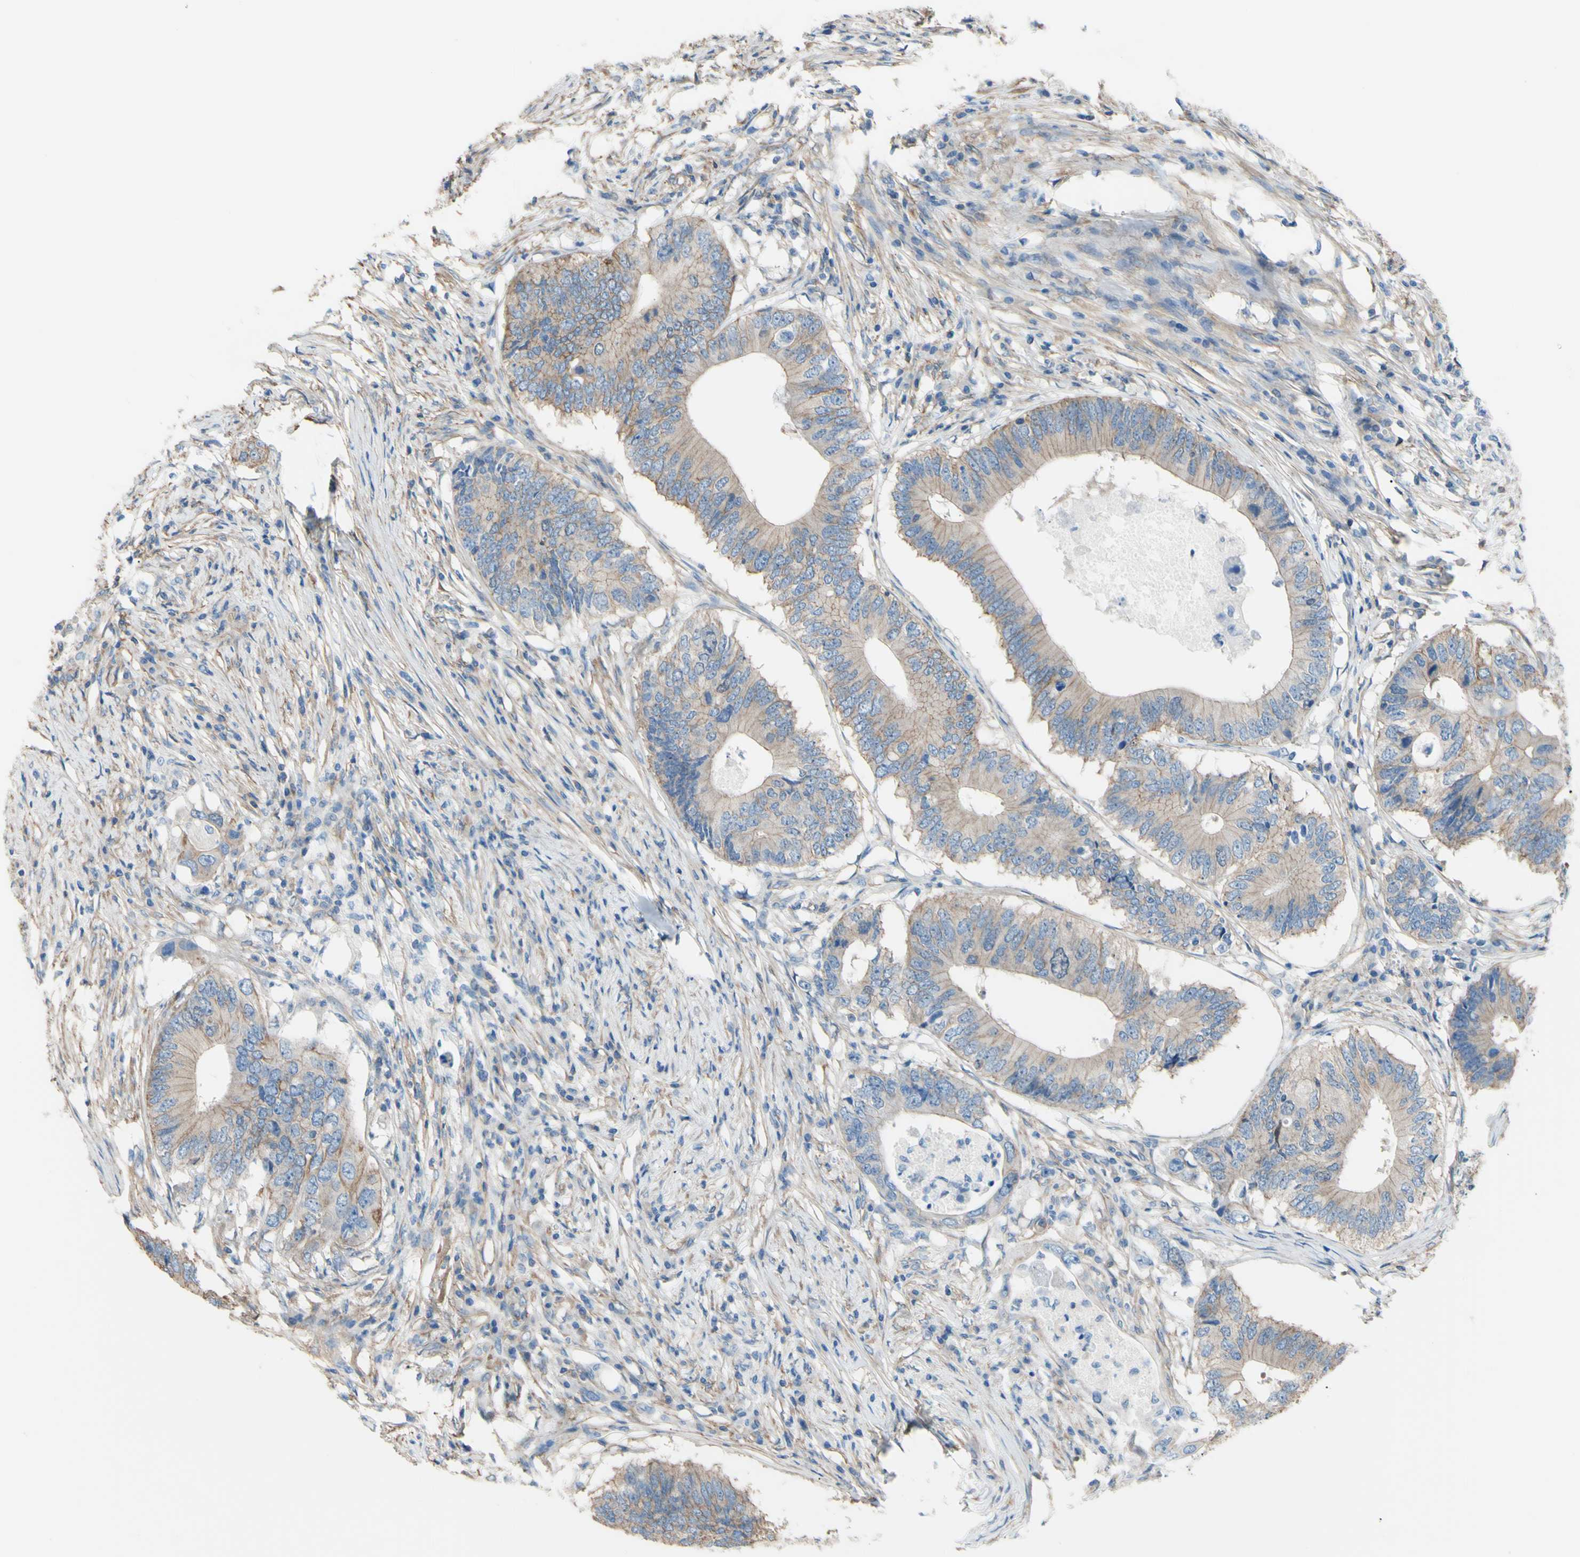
{"staining": {"intensity": "weak", "quantity": ">75%", "location": "cytoplasmic/membranous"}, "tissue": "colorectal cancer", "cell_type": "Tumor cells", "image_type": "cancer", "snomed": [{"axis": "morphology", "description": "Adenocarcinoma, NOS"}, {"axis": "topography", "description": "Colon"}], "caption": "Immunohistochemical staining of human colorectal cancer (adenocarcinoma) reveals low levels of weak cytoplasmic/membranous protein expression in about >75% of tumor cells.", "gene": "ADD1", "patient": {"sex": "male", "age": 71}}